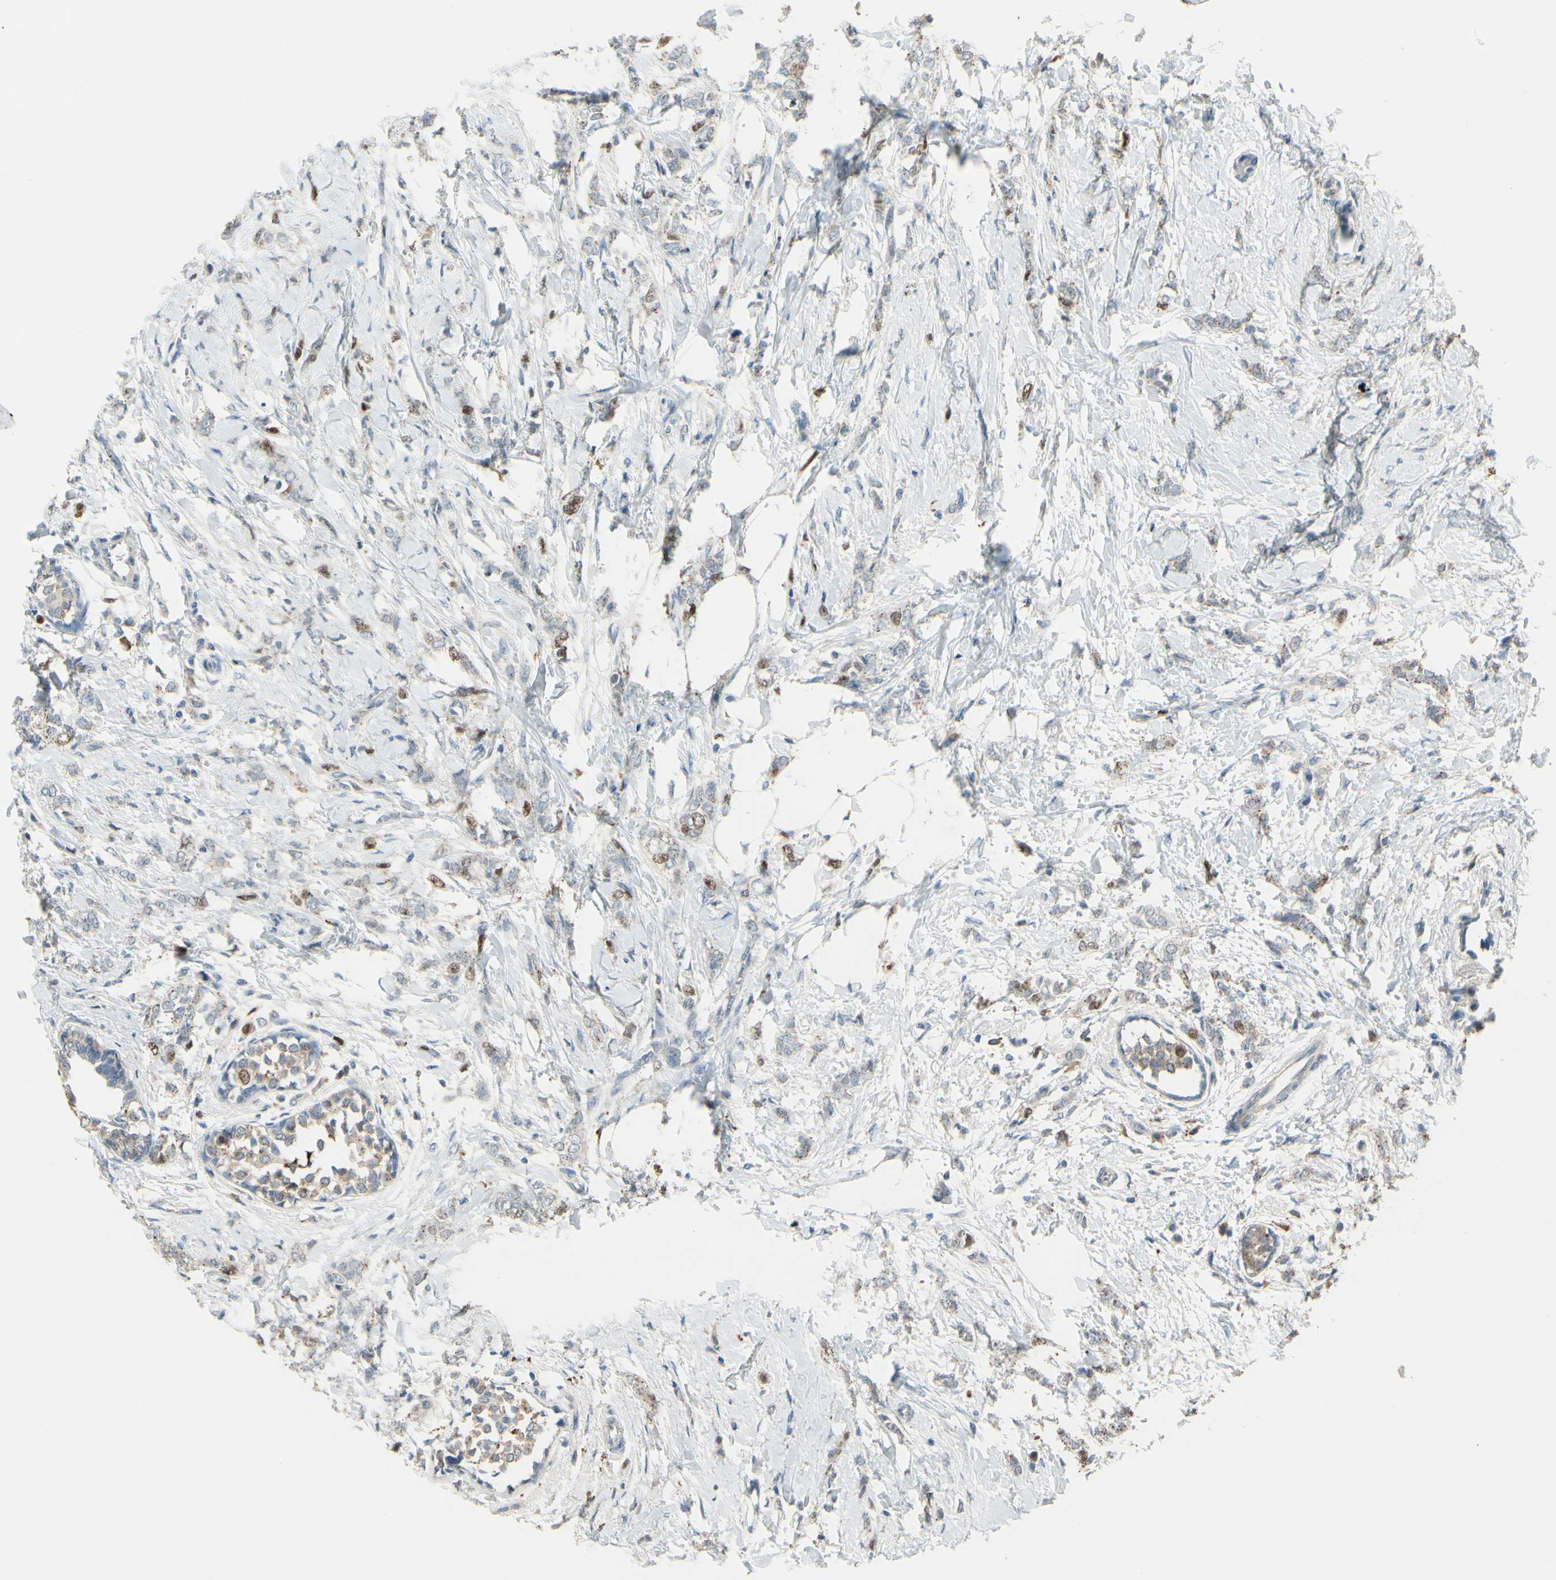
{"staining": {"intensity": "moderate", "quantity": "25%-75%", "location": "nuclear"}, "tissue": "breast cancer", "cell_type": "Tumor cells", "image_type": "cancer", "snomed": [{"axis": "morphology", "description": "Lobular carcinoma, in situ"}, {"axis": "morphology", "description": "Lobular carcinoma"}, {"axis": "topography", "description": "Breast"}], "caption": "Breast lobular carcinoma in situ stained with a brown dye demonstrates moderate nuclear positive staining in about 25%-75% of tumor cells.", "gene": "ZKSCAN4", "patient": {"sex": "female", "age": 41}}